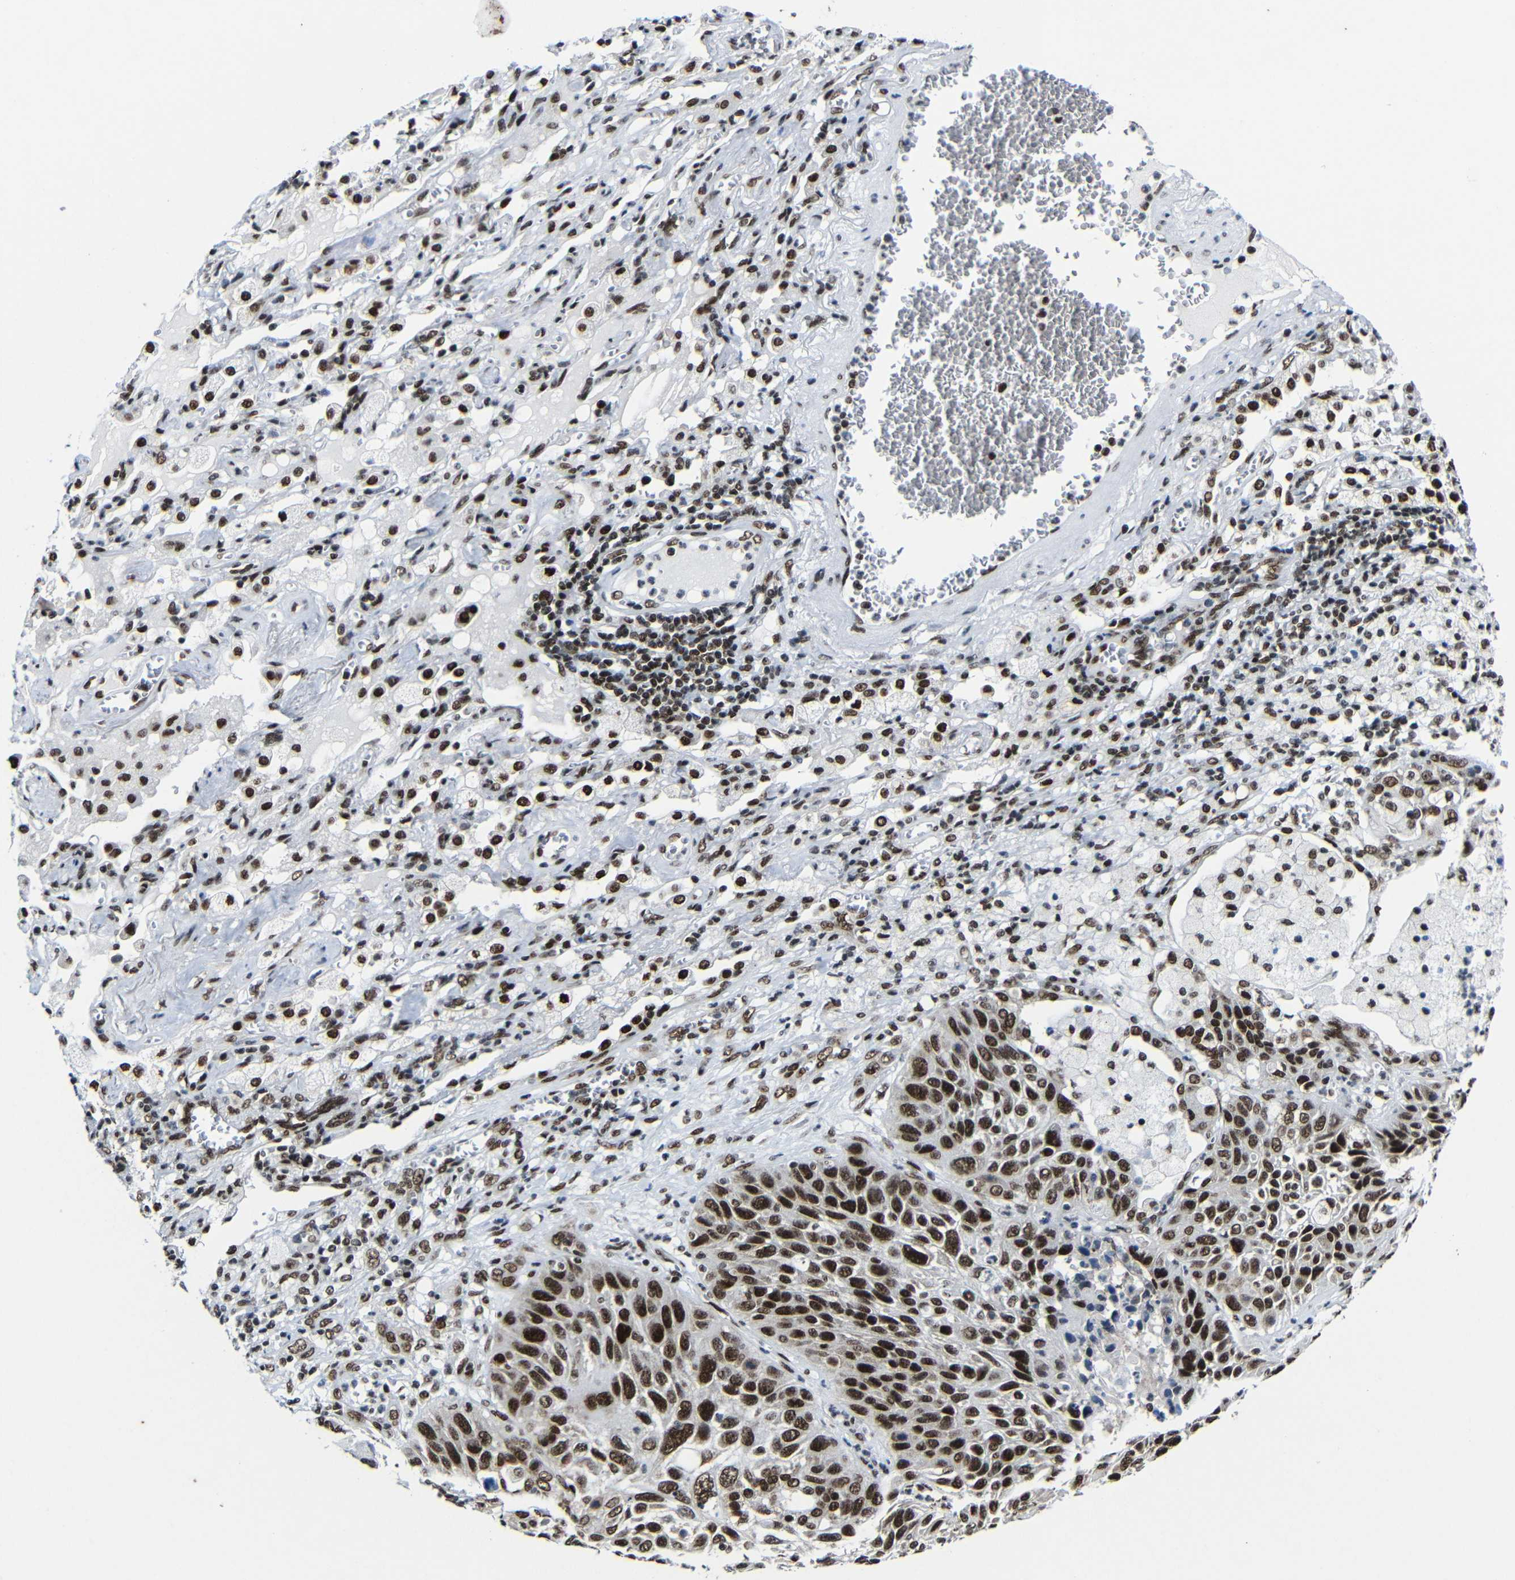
{"staining": {"intensity": "strong", "quantity": ">75%", "location": "nuclear"}, "tissue": "lung cancer", "cell_type": "Tumor cells", "image_type": "cancer", "snomed": [{"axis": "morphology", "description": "Squamous cell carcinoma, NOS"}, {"axis": "topography", "description": "Lung"}], "caption": "Squamous cell carcinoma (lung) stained with immunohistochemistry exhibits strong nuclear staining in approximately >75% of tumor cells.", "gene": "PTBP1", "patient": {"sex": "female", "age": 76}}